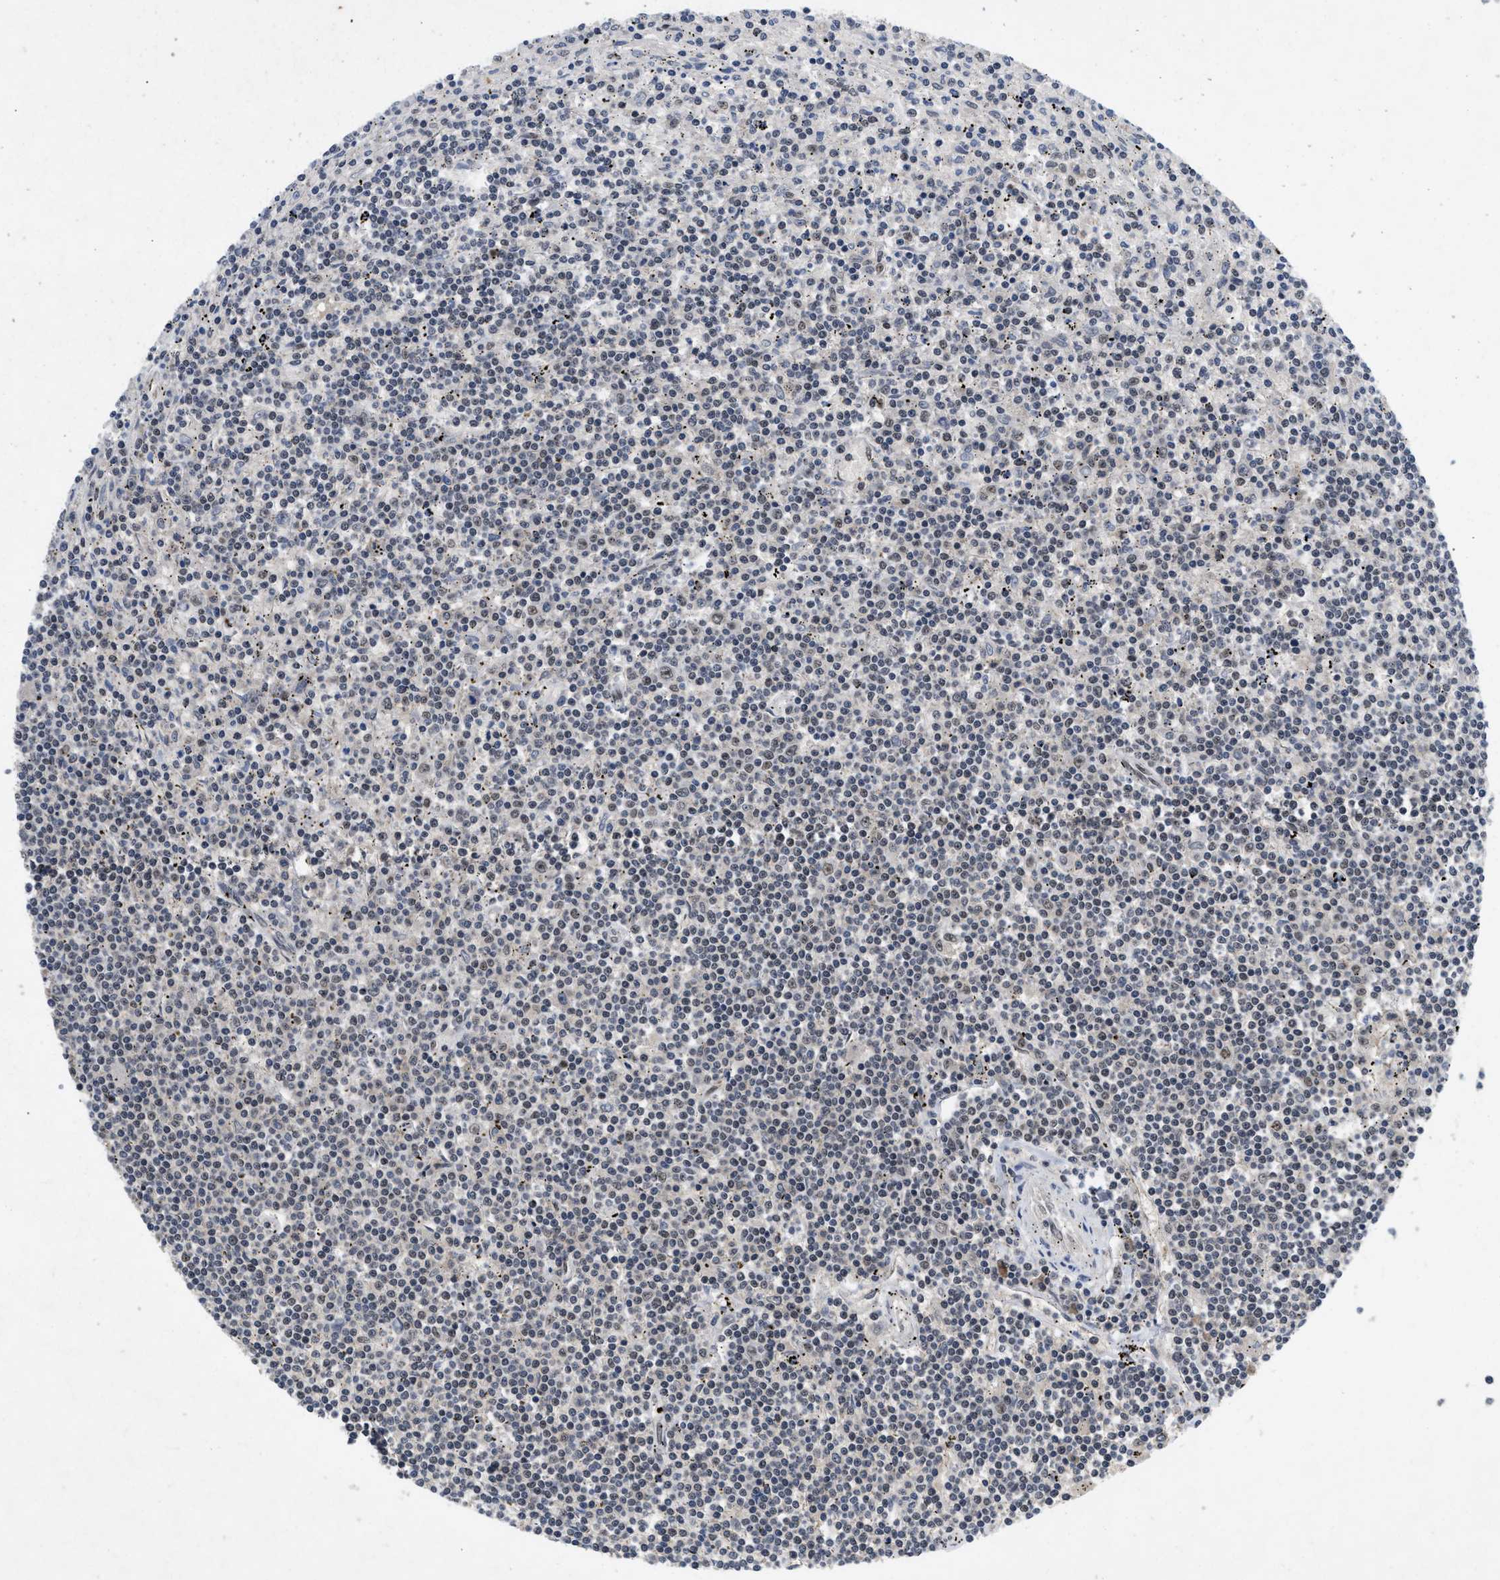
{"staining": {"intensity": "weak", "quantity": "<25%", "location": "nuclear"}, "tissue": "lymphoma", "cell_type": "Tumor cells", "image_type": "cancer", "snomed": [{"axis": "morphology", "description": "Malignant lymphoma, non-Hodgkin's type, Low grade"}, {"axis": "topography", "description": "Spleen"}], "caption": "Micrograph shows no protein expression in tumor cells of low-grade malignant lymphoma, non-Hodgkin's type tissue.", "gene": "ZNF346", "patient": {"sex": "male", "age": 76}}